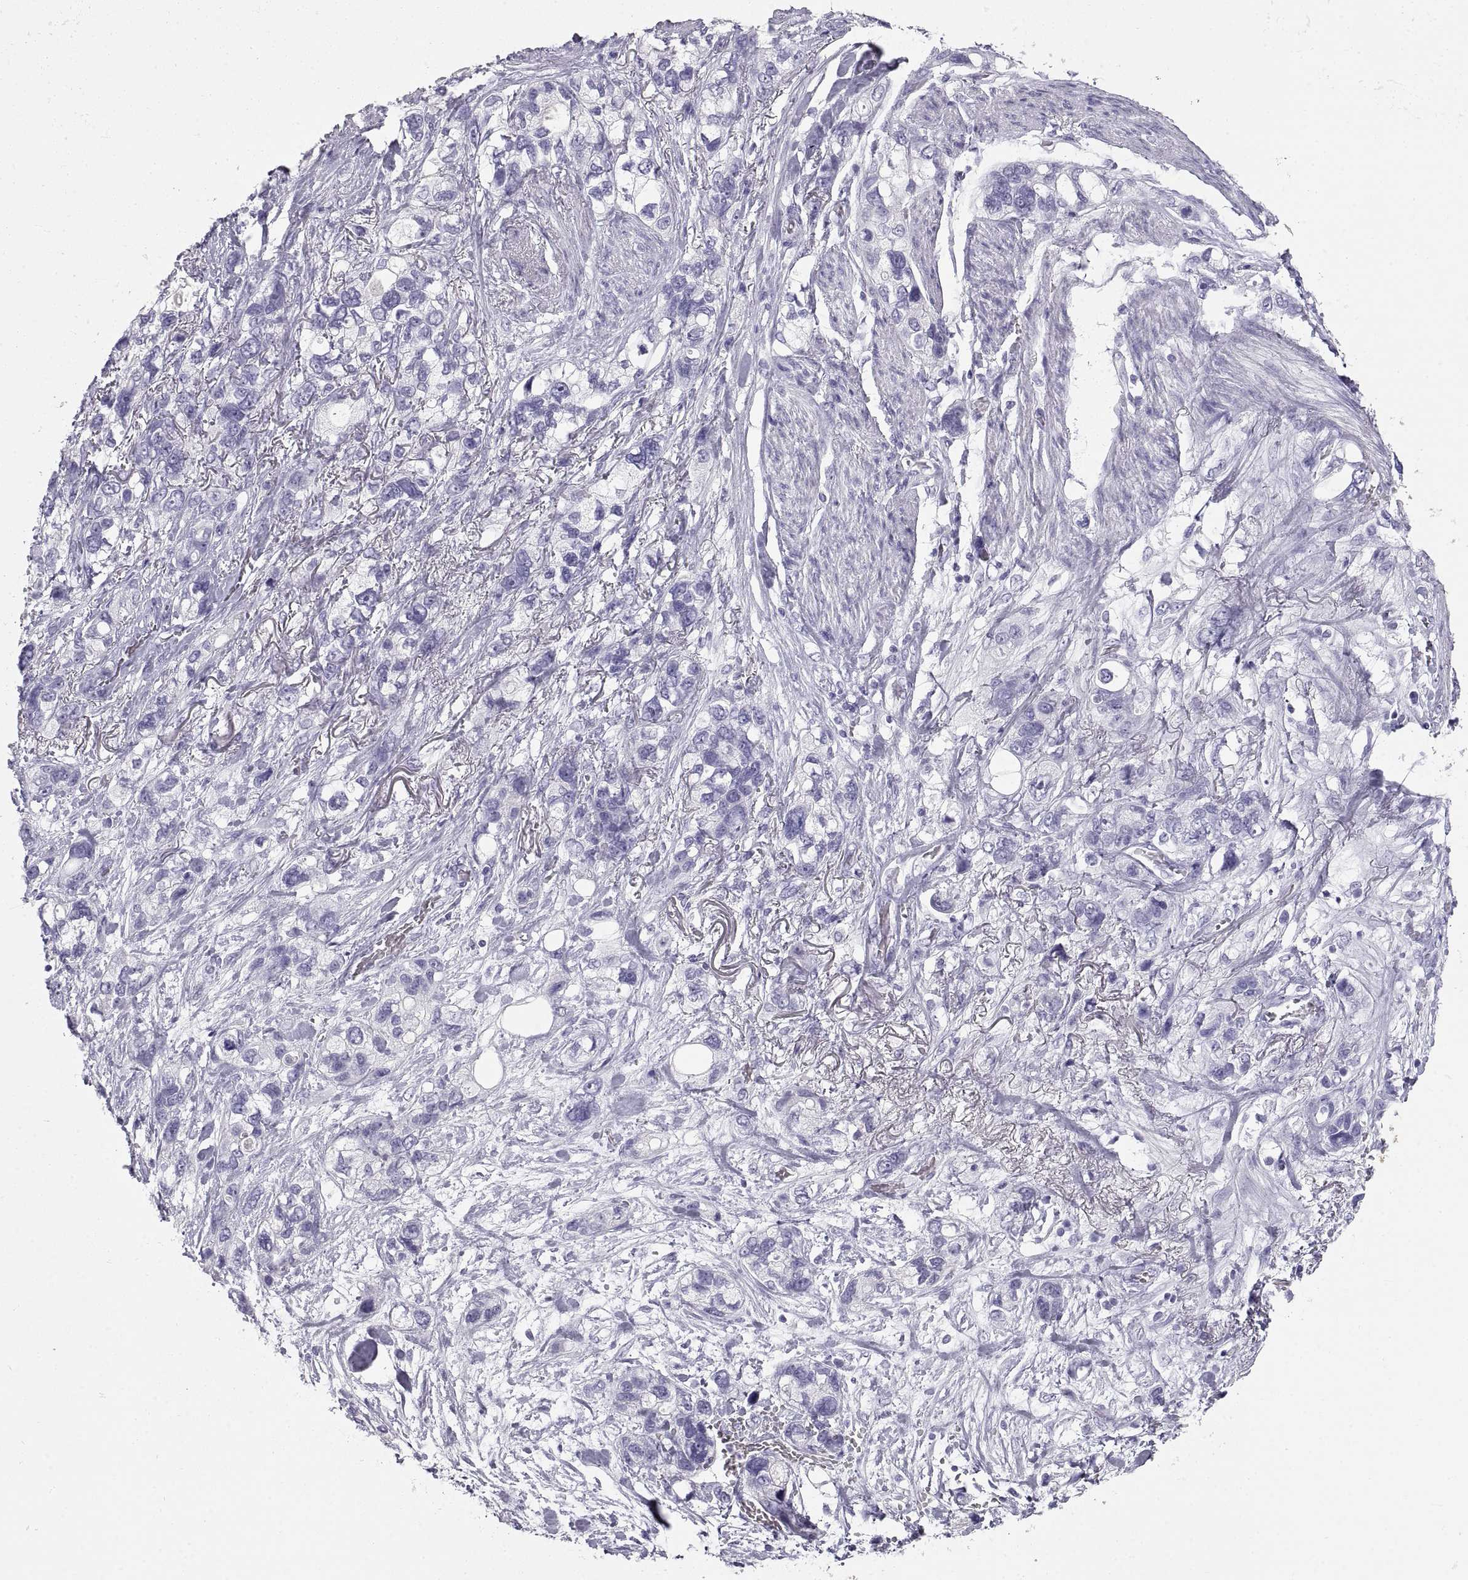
{"staining": {"intensity": "negative", "quantity": "none", "location": "none"}, "tissue": "stomach cancer", "cell_type": "Tumor cells", "image_type": "cancer", "snomed": [{"axis": "morphology", "description": "Adenocarcinoma, NOS"}, {"axis": "topography", "description": "Stomach, upper"}], "caption": "An immunohistochemistry (IHC) micrograph of adenocarcinoma (stomach) is shown. There is no staining in tumor cells of adenocarcinoma (stomach).", "gene": "RLBP1", "patient": {"sex": "female", "age": 81}}